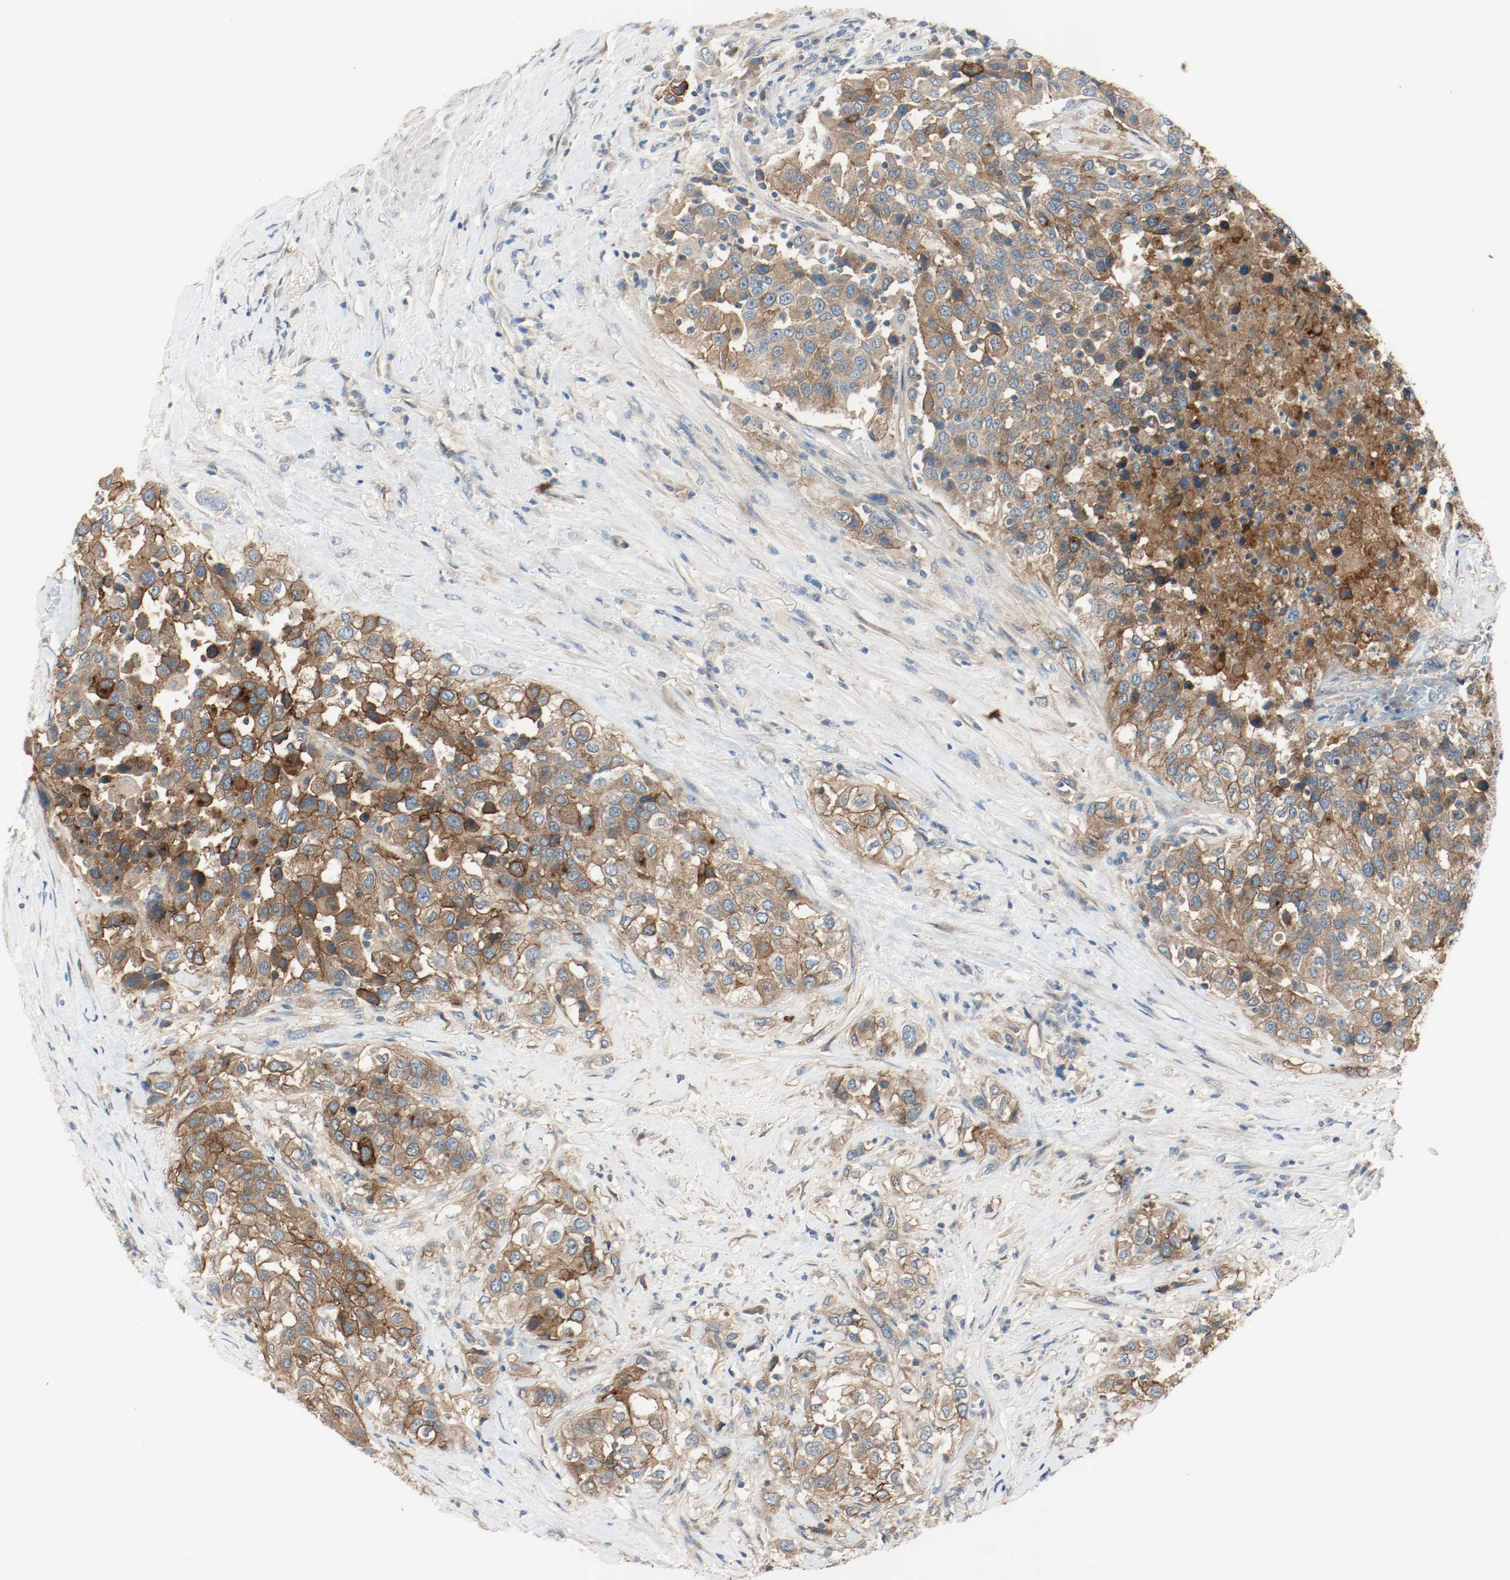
{"staining": {"intensity": "strong", "quantity": "25%-75%", "location": "cytoplasmic/membranous"}, "tissue": "urothelial cancer", "cell_type": "Tumor cells", "image_type": "cancer", "snomed": [{"axis": "morphology", "description": "Urothelial carcinoma, High grade"}, {"axis": "topography", "description": "Urinary bladder"}], "caption": "Protein analysis of high-grade urothelial carcinoma tissue exhibits strong cytoplasmic/membranous expression in about 25%-75% of tumor cells.", "gene": "MELTF", "patient": {"sex": "female", "age": 80}}